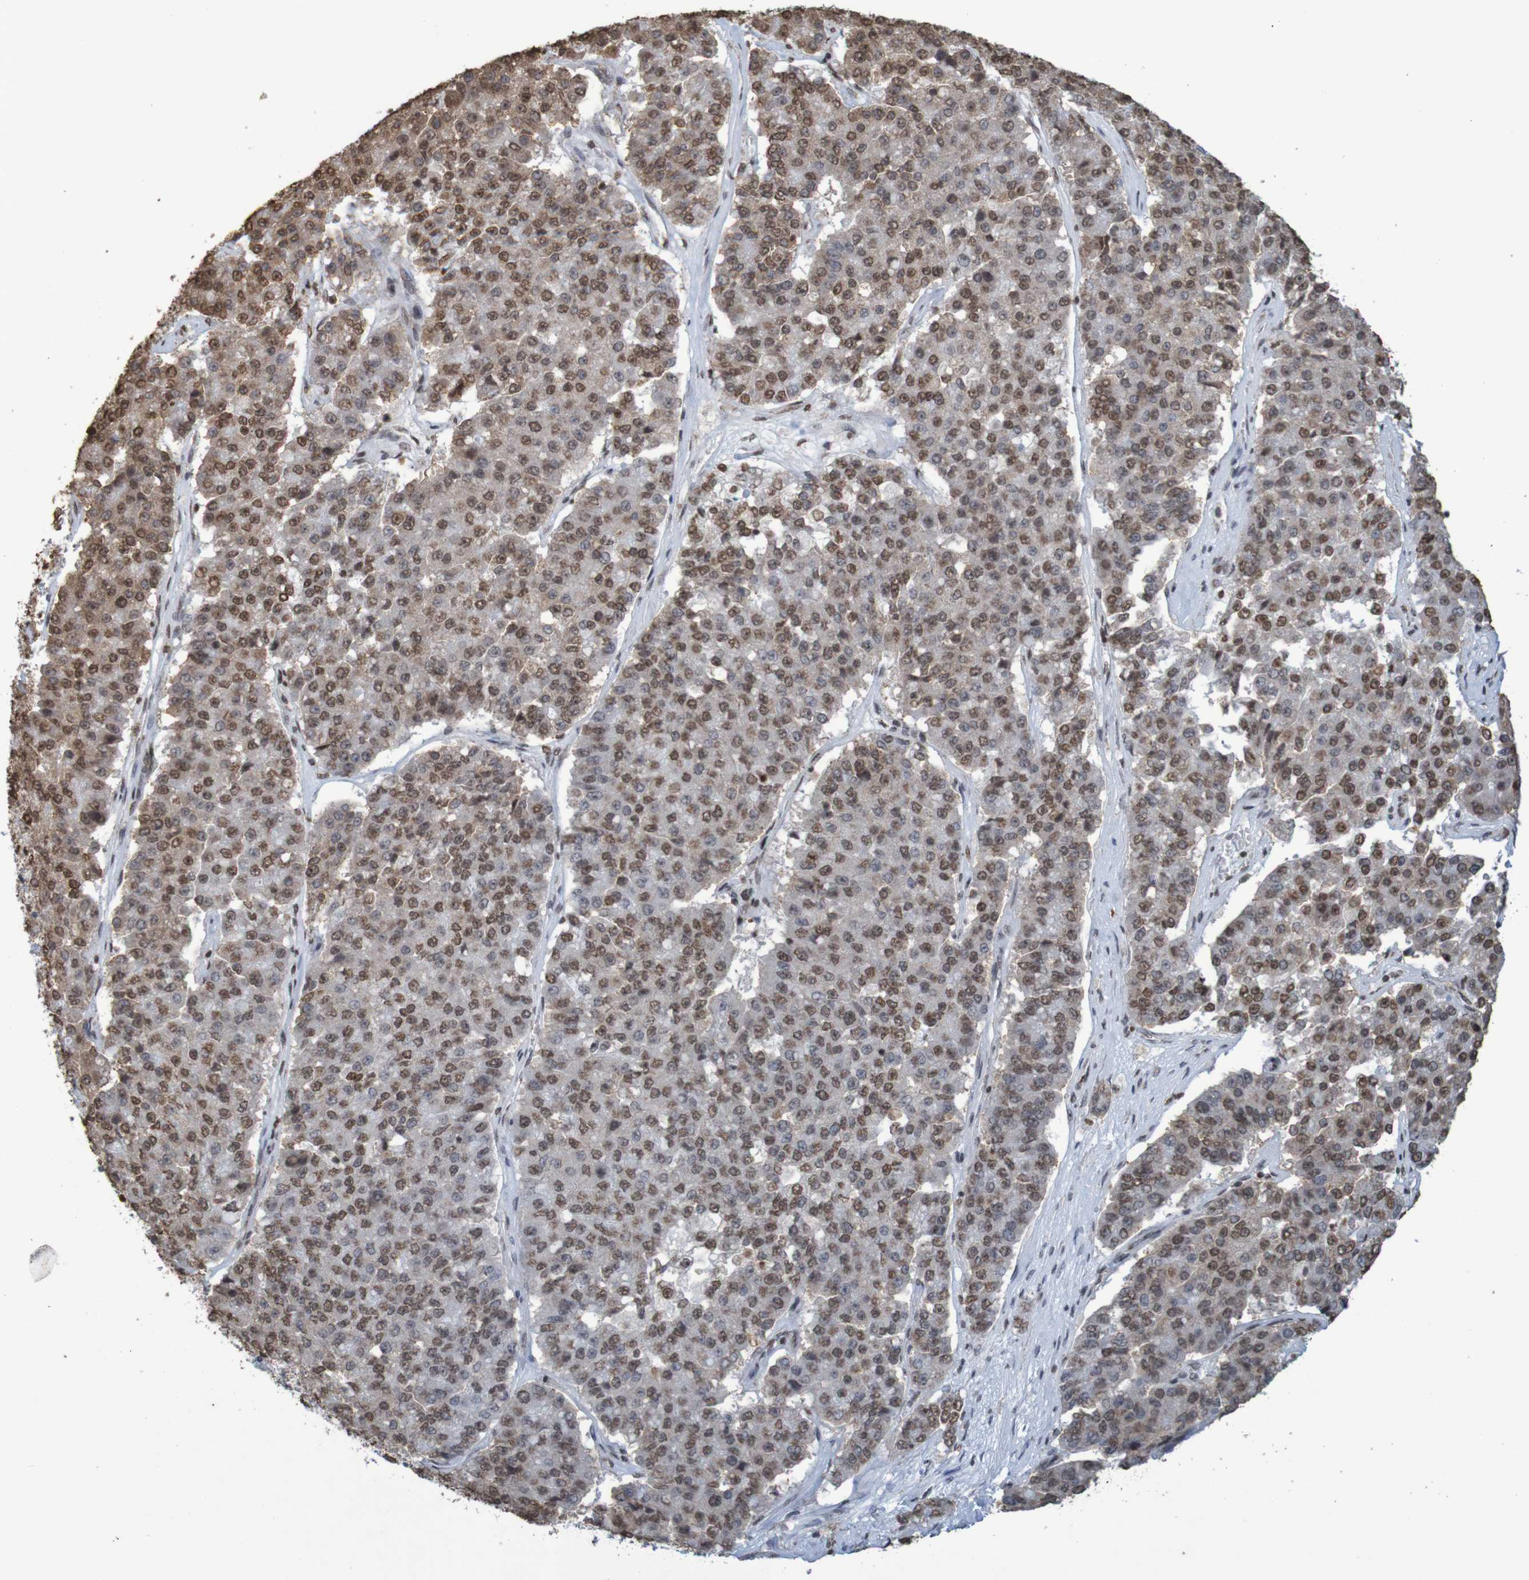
{"staining": {"intensity": "moderate", "quantity": ">75%", "location": "cytoplasmic/membranous,nuclear"}, "tissue": "pancreatic cancer", "cell_type": "Tumor cells", "image_type": "cancer", "snomed": [{"axis": "morphology", "description": "Adenocarcinoma, NOS"}, {"axis": "topography", "description": "Pancreas"}], "caption": "The immunohistochemical stain shows moderate cytoplasmic/membranous and nuclear positivity in tumor cells of pancreatic cancer (adenocarcinoma) tissue.", "gene": "GFI1", "patient": {"sex": "male", "age": 50}}